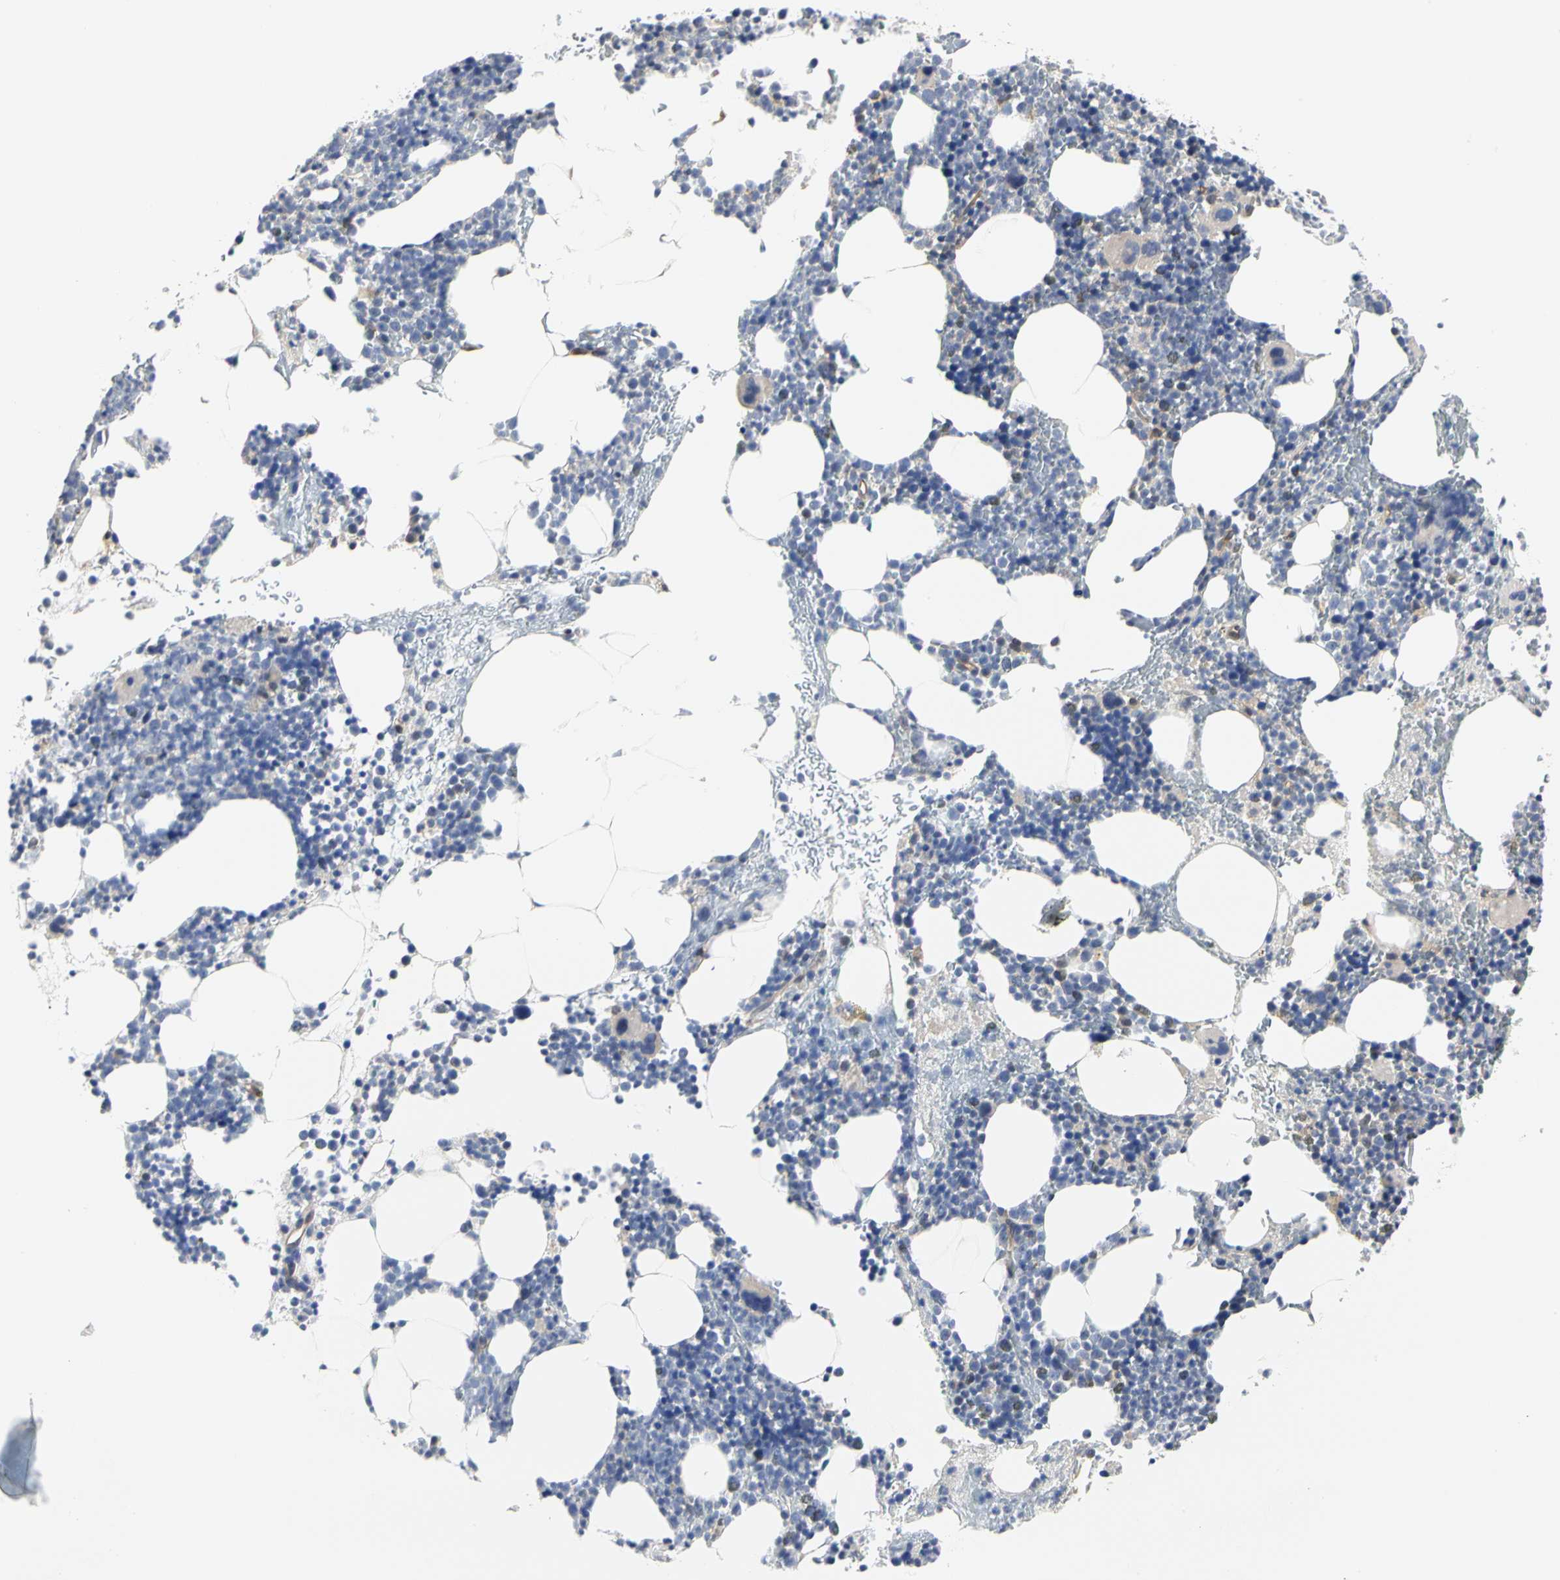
{"staining": {"intensity": "weak", "quantity": "<25%", "location": "cytoplasmic/membranous"}, "tissue": "bone marrow", "cell_type": "Hematopoietic cells", "image_type": "normal", "snomed": [{"axis": "morphology", "description": "Normal tissue, NOS"}, {"axis": "topography", "description": "Bone marrow"}], "caption": "This is an immunohistochemistry (IHC) micrograph of unremarkable bone marrow. There is no staining in hematopoietic cells.", "gene": "C3orf52", "patient": {"sex": "male", "age": 82}}